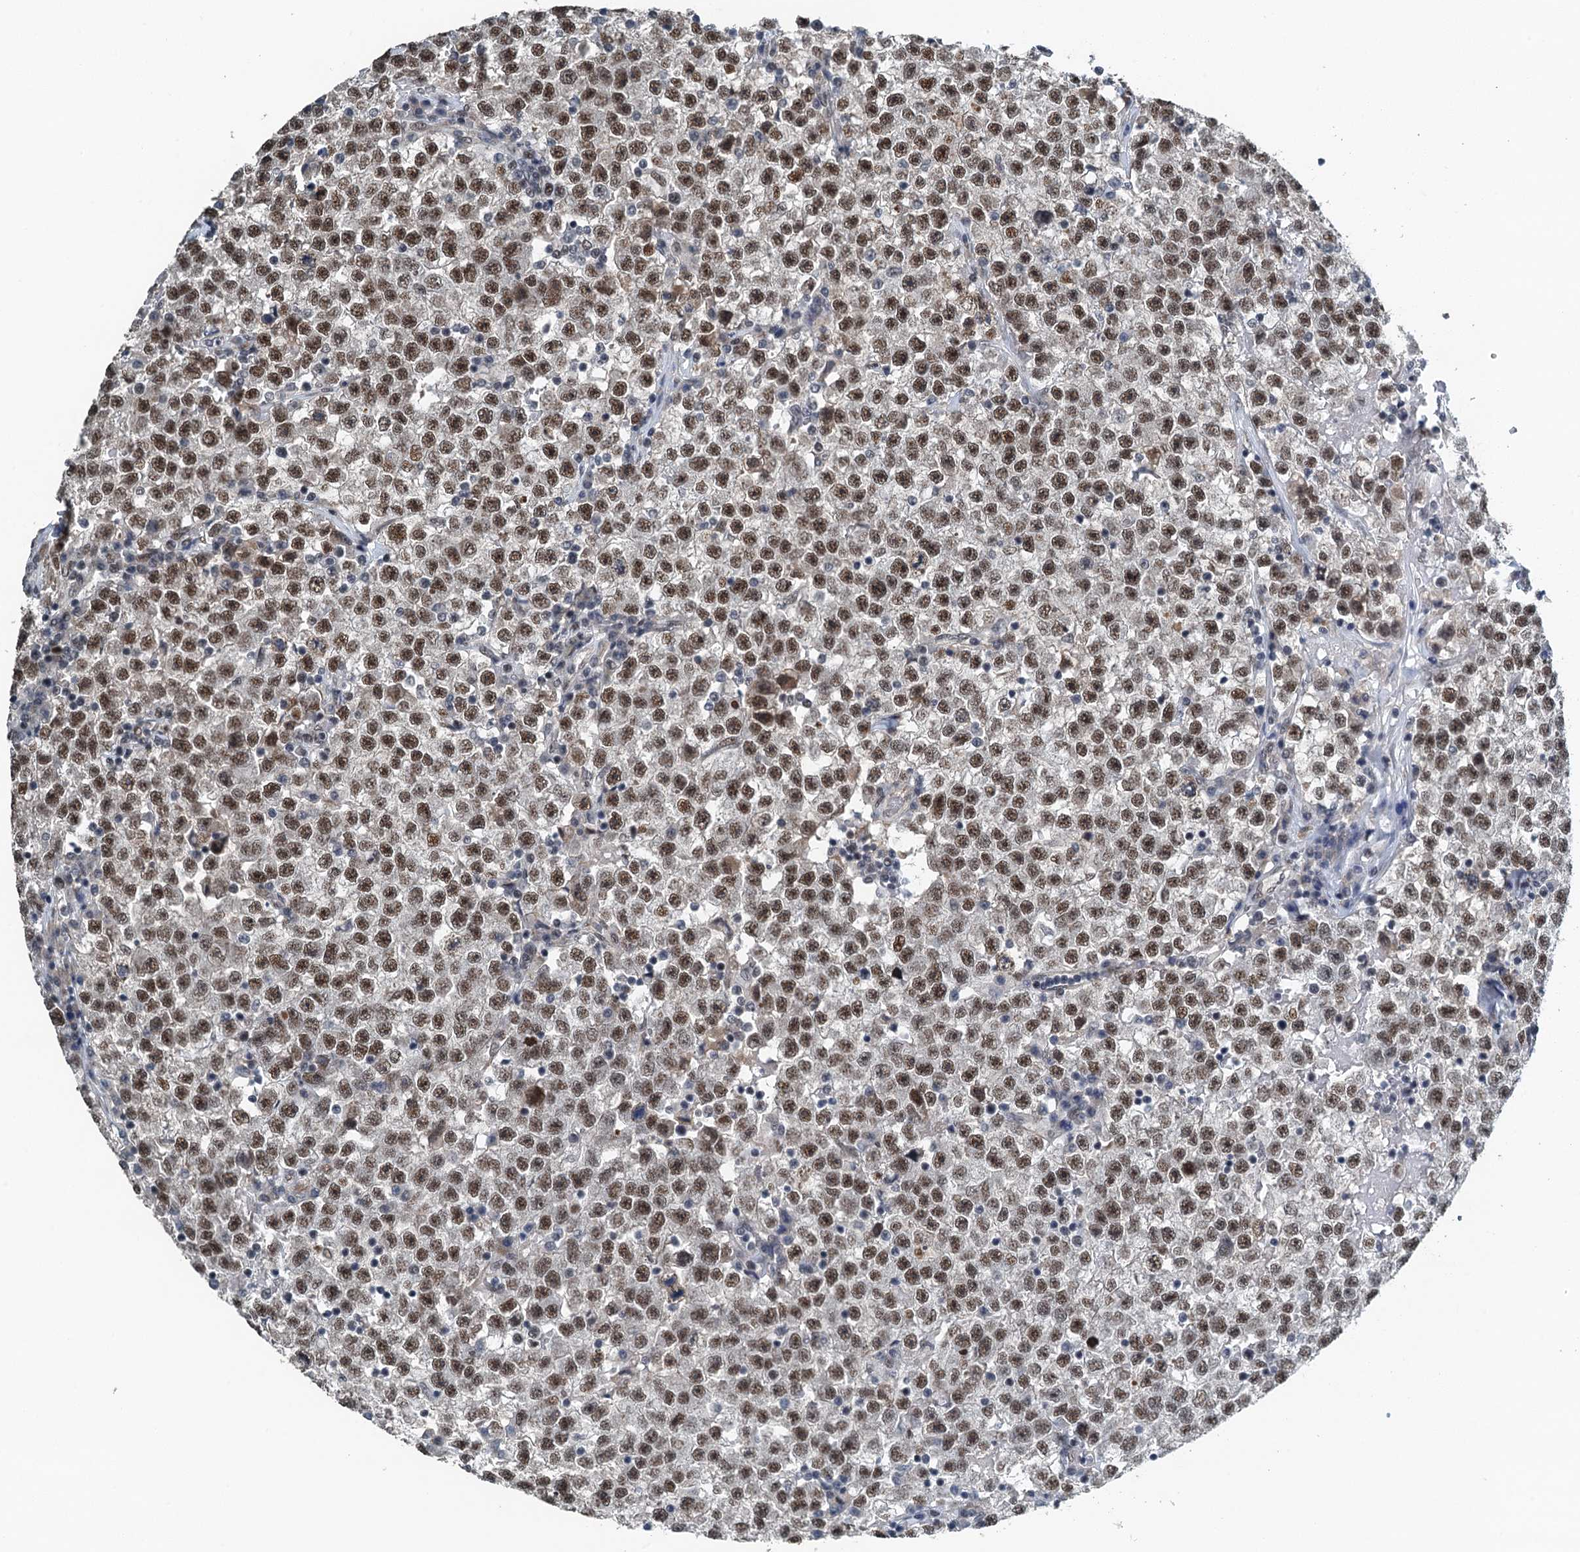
{"staining": {"intensity": "moderate", "quantity": ">75%", "location": "nuclear"}, "tissue": "testis cancer", "cell_type": "Tumor cells", "image_type": "cancer", "snomed": [{"axis": "morphology", "description": "Seminoma, NOS"}, {"axis": "topography", "description": "Testis"}], "caption": "A histopathology image showing moderate nuclear expression in about >75% of tumor cells in testis cancer, as visualized by brown immunohistochemical staining.", "gene": "MTA3", "patient": {"sex": "male", "age": 22}}